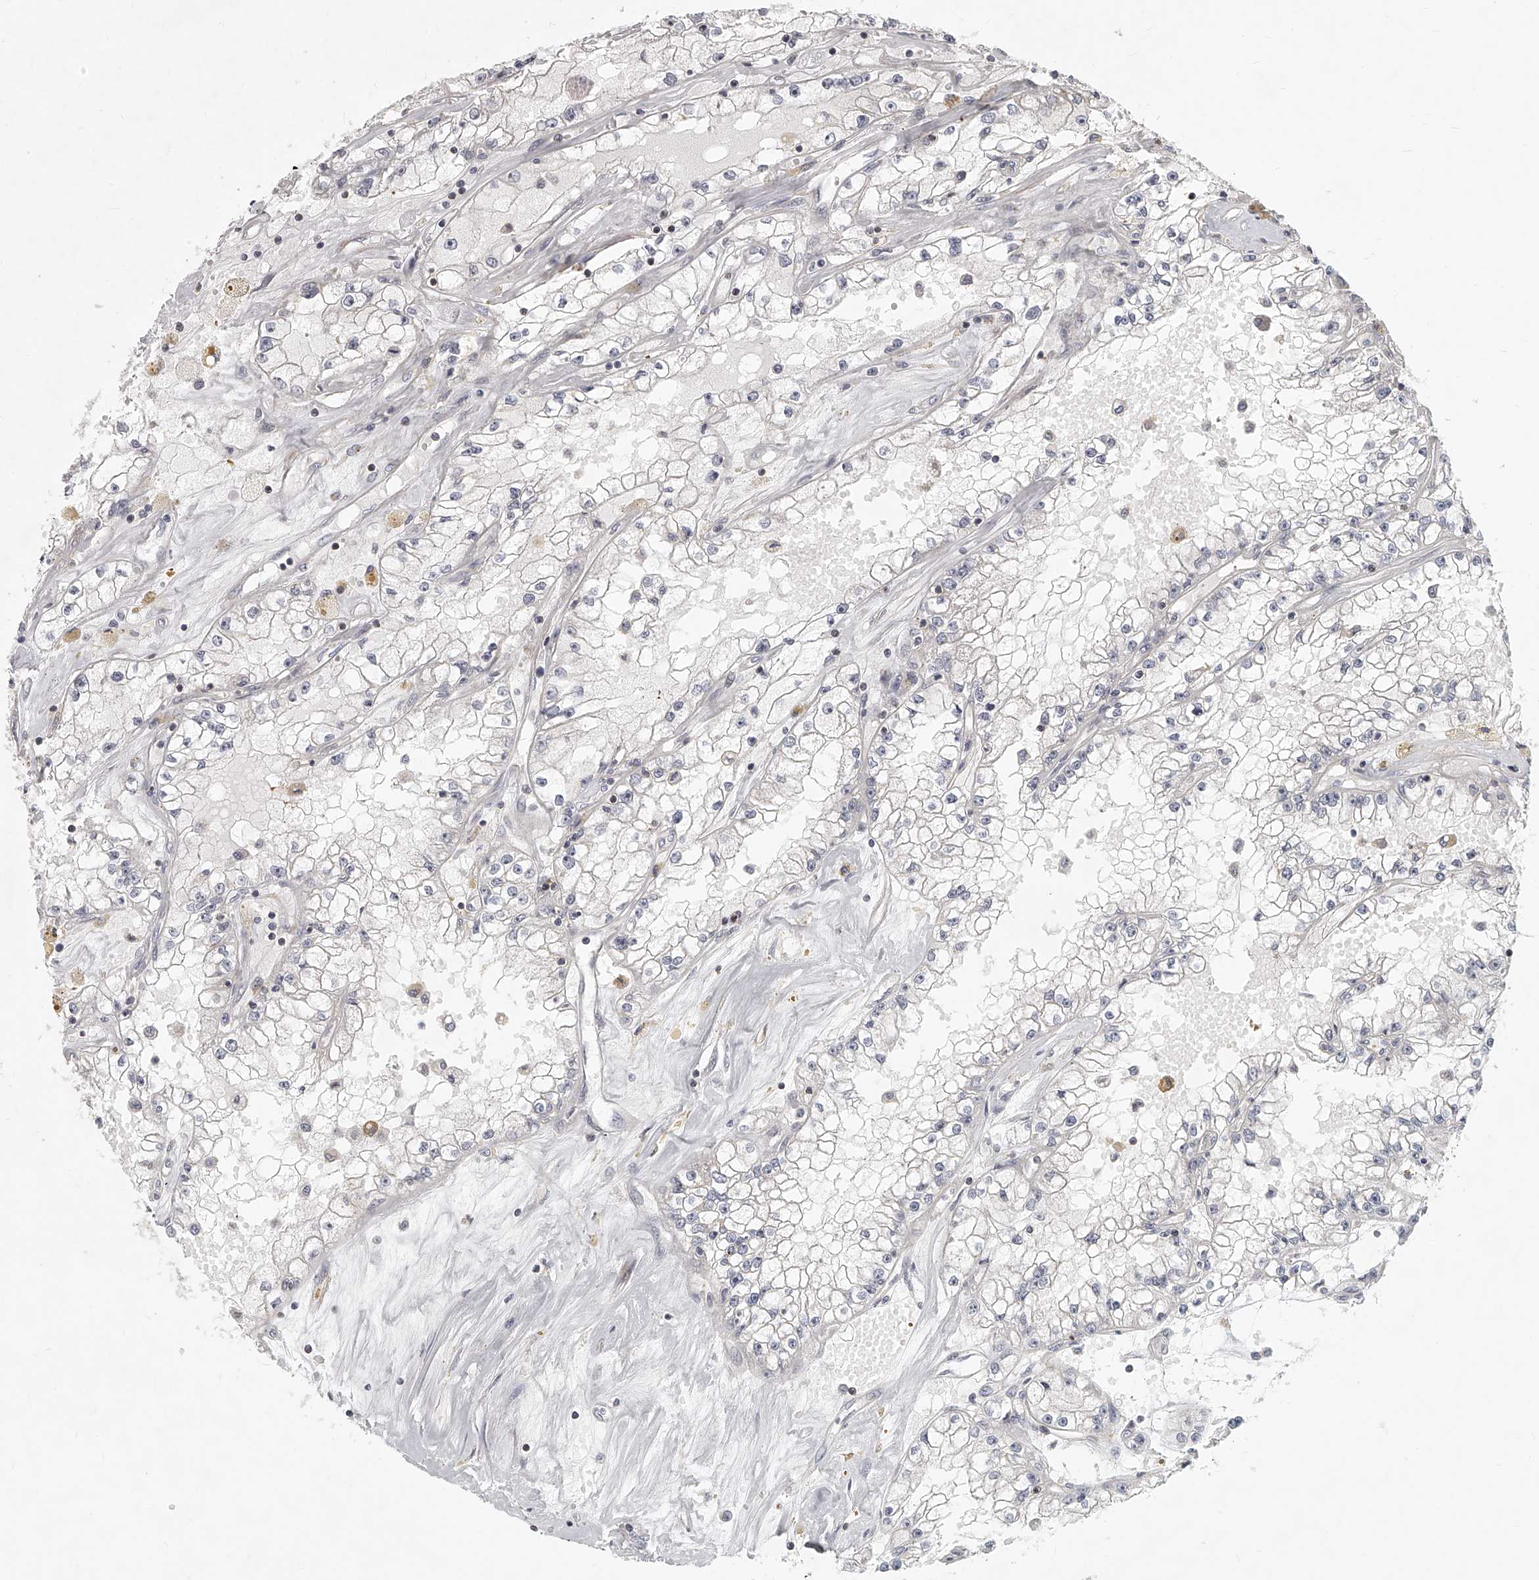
{"staining": {"intensity": "negative", "quantity": "none", "location": "none"}, "tissue": "renal cancer", "cell_type": "Tumor cells", "image_type": "cancer", "snomed": [{"axis": "morphology", "description": "Adenocarcinoma, NOS"}, {"axis": "topography", "description": "Kidney"}], "caption": "IHC photomicrograph of human renal cancer stained for a protein (brown), which exhibits no positivity in tumor cells. Nuclei are stained in blue.", "gene": "SLC37A1", "patient": {"sex": "male", "age": 56}}